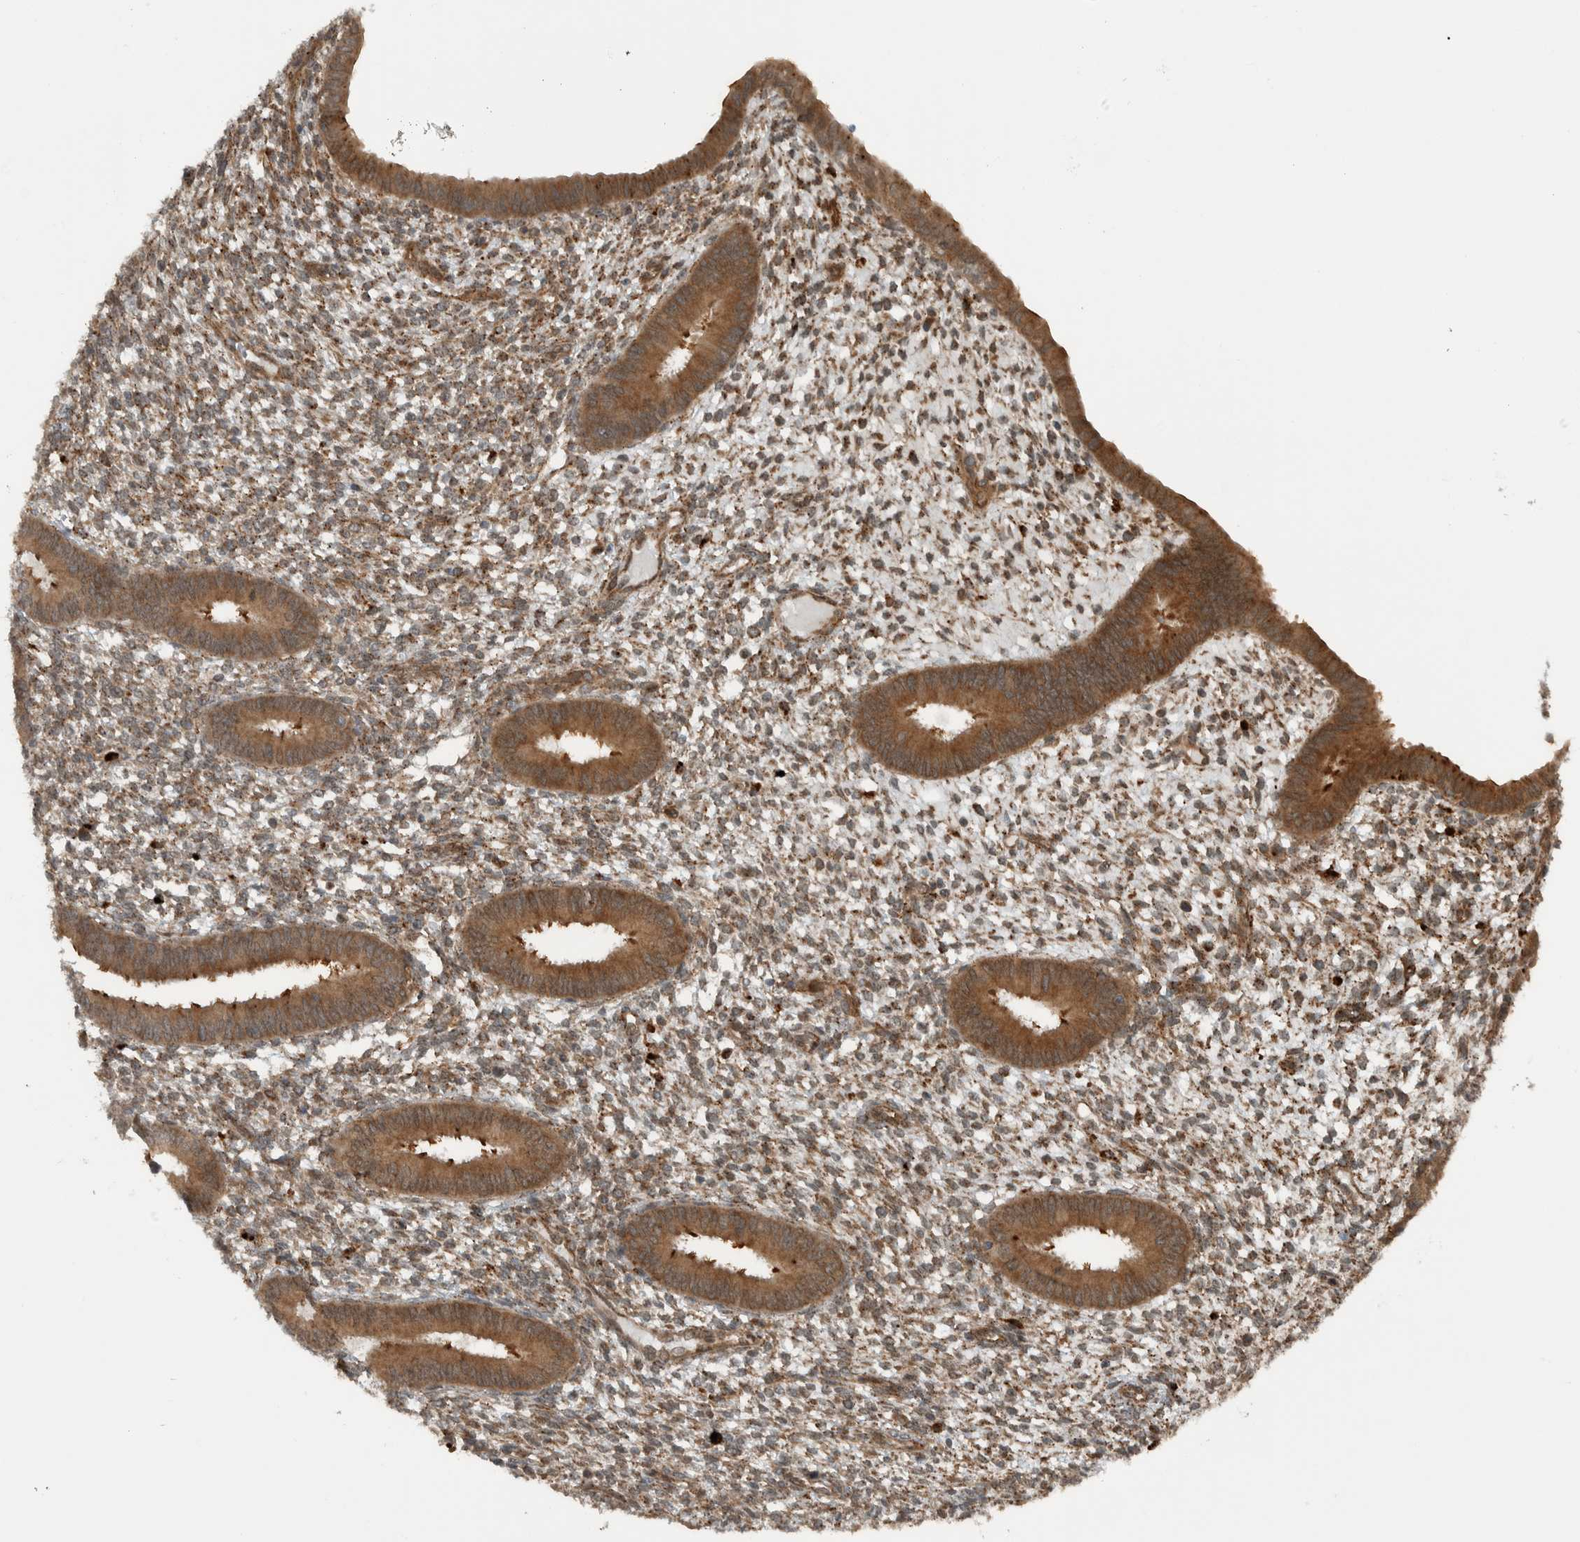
{"staining": {"intensity": "moderate", "quantity": ">75%", "location": "cytoplasmic/membranous"}, "tissue": "endometrium", "cell_type": "Cells in endometrial stroma", "image_type": "normal", "snomed": [{"axis": "morphology", "description": "Normal tissue, NOS"}, {"axis": "topography", "description": "Endometrium"}], "caption": "Cells in endometrial stroma show medium levels of moderate cytoplasmic/membranous staining in about >75% of cells in unremarkable human endometrium.", "gene": "GIGYF1", "patient": {"sex": "female", "age": 46}}